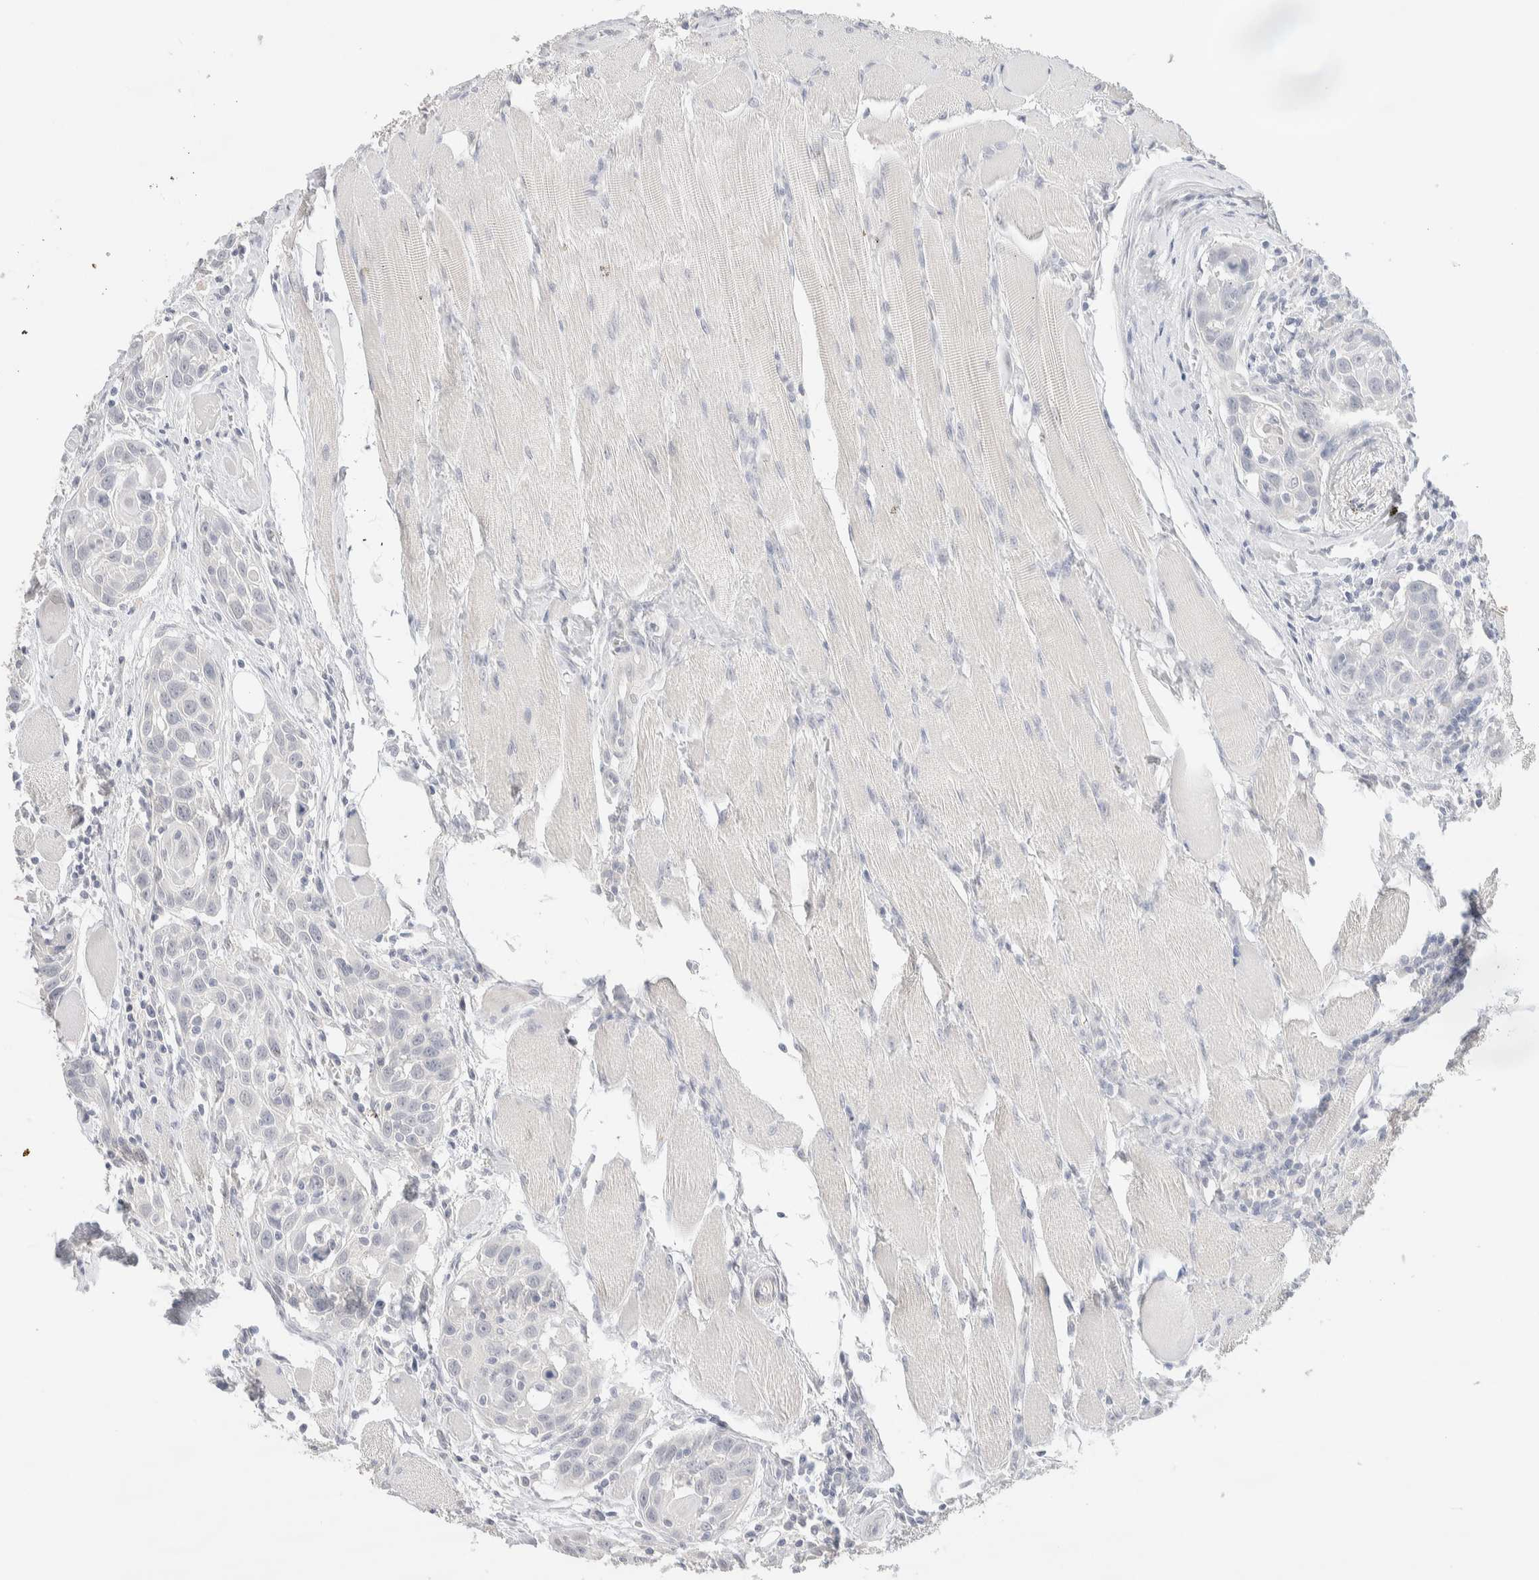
{"staining": {"intensity": "negative", "quantity": "none", "location": "none"}, "tissue": "head and neck cancer", "cell_type": "Tumor cells", "image_type": "cancer", "snomed": [{"axis": "morphology", "description": "Squamous cell carcinoma, NOS"}, {"axis": "topography", "description": "Oral tissue"}, {"axis": "topography", "description": "Head-Neck"}], "caption": "Immunohistochemistry (IHC) image of human head and neck cancer stained for a protein (brown), which displays no expression in tumor cells.", "gene": "RIDA", "patient": {"sex": "female", "age": 50}}